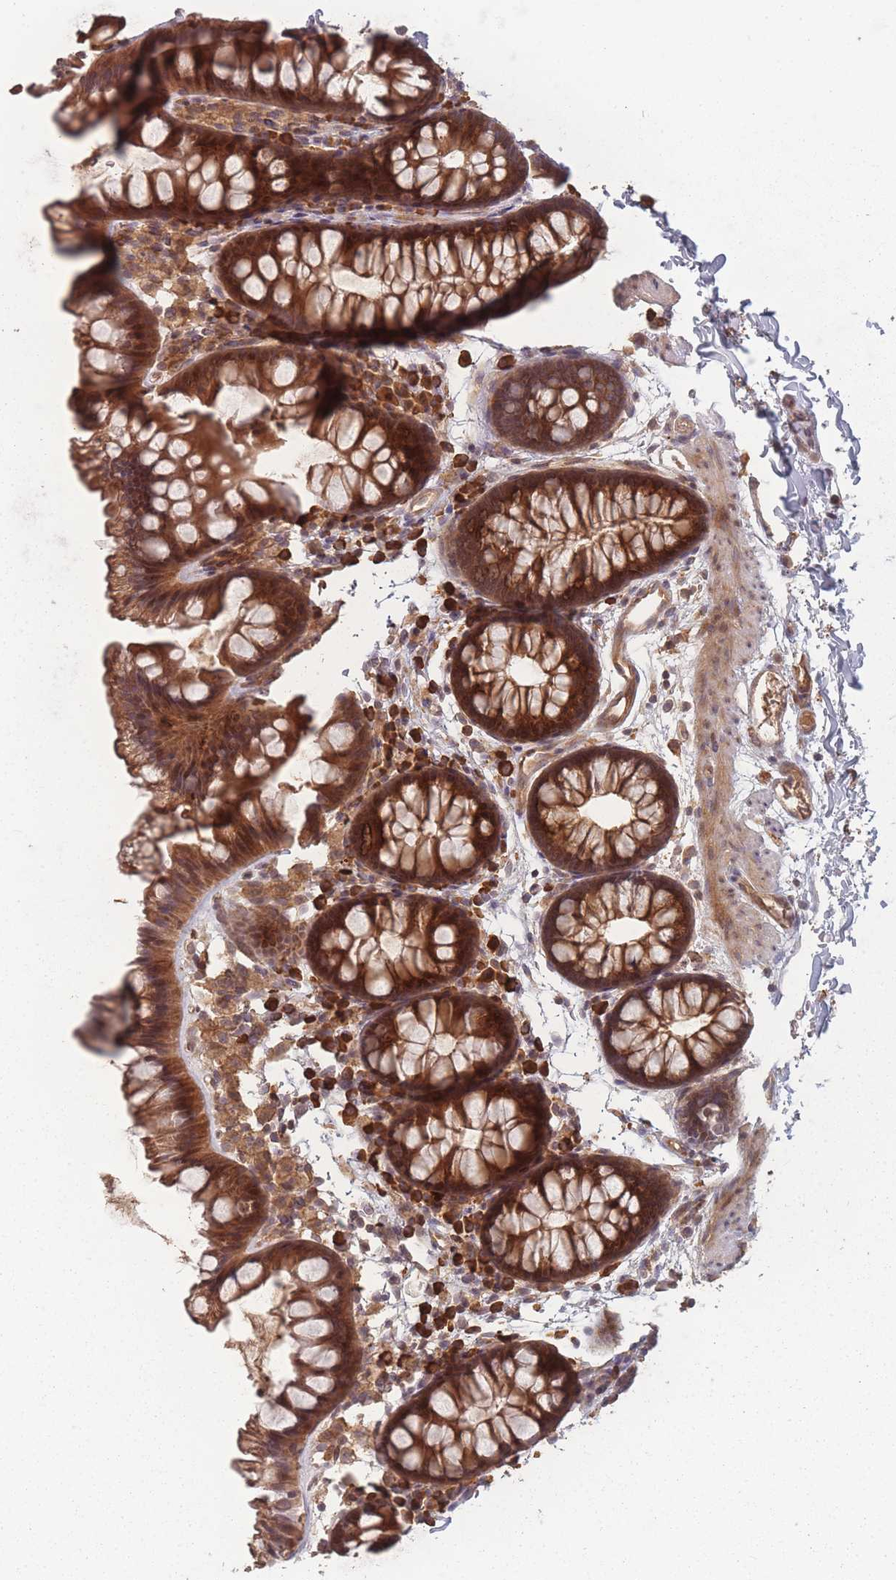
{"staining": {"intensity": "moderate", "quantity": ">75%", "location": "cytoplasmic/membranous"}, "tissue": "colon", "cell_type": "Endothelial cells", "image_type": "normal", "snomed": [{"axis": "morphology", "description": "Normal tissue, NOS"}, {"axis": "topography", "description": "Colon"}], "caption": "The histopathology image displays a brown stain indicating the presence of a protein in the cytoplasmic/membranous of endothelial cells in colon. (IHC, brightfield microscopy, high magnification).", "gene": "HAGH", "patient": {"sex": "female", "age": 62}}